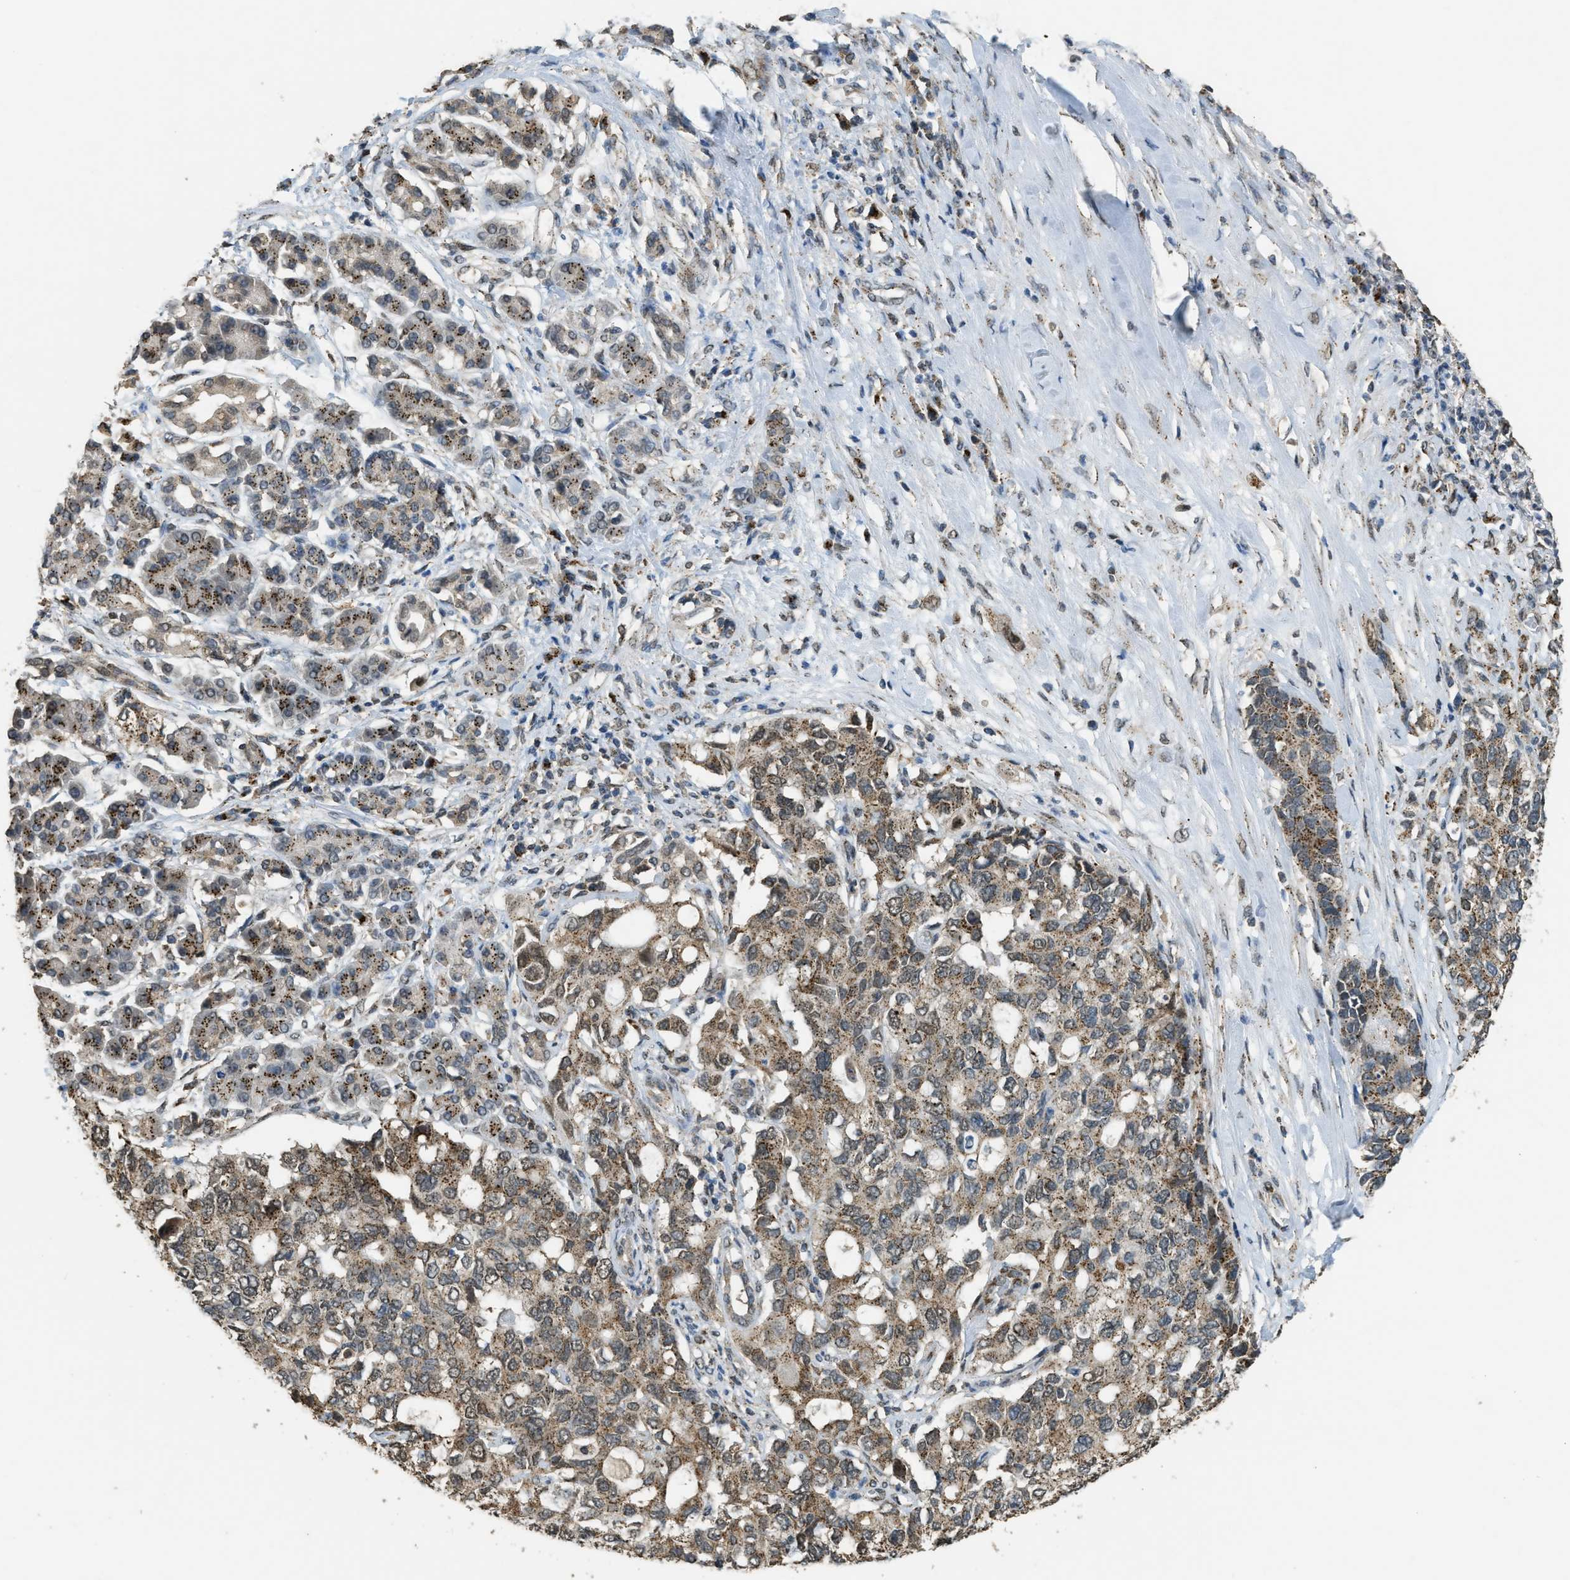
{"staining": {"intensity": "moderate", "quantity": ">75%", "location": "cytoplasmic/membranous"}, "tissue": "pancreatic cancer", "cell_type": "Tumor cells", "image_type": "cancer", "snomed": [{"axis": "morphology", "description": "Adenocarcinoma, NOS"}, {"axis": "topography", "description": "Pancreas"}], "caption": "Moderate cytoplasmic/membranous expression for a protein is identified in approximately >75% of tumor cells of pancreatic cancer (adenocarcinoma) using immunohistochemistry.", "gene": "IPO7", "patient": {"sex": "female", "age": 56}}